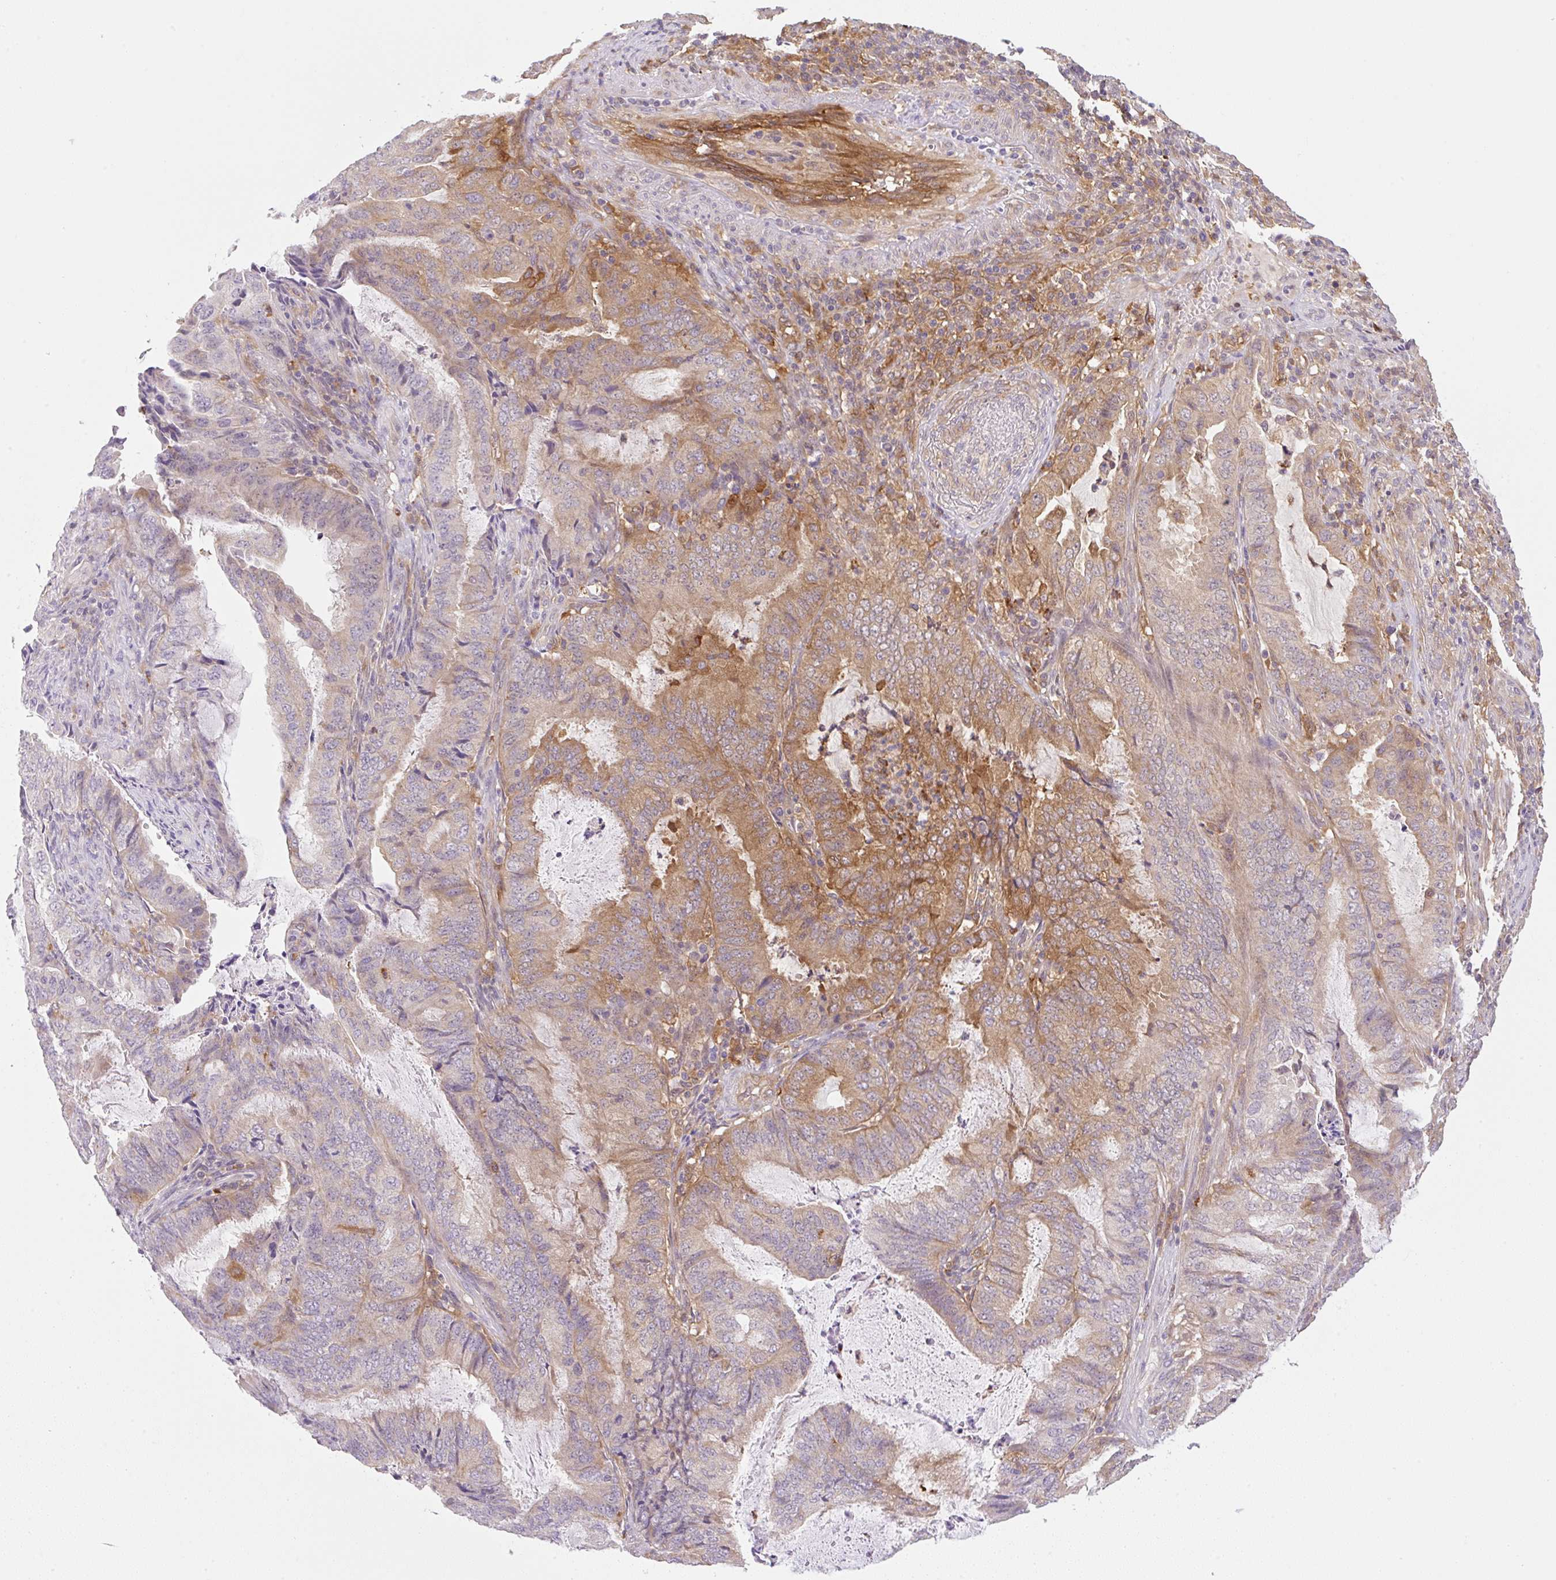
{"staining": {"intensity": "moderate", "quantity": "<25%", "location": "cytoplasmic/membranous"}, "tissue": "endometrial cancer", "cell_type": "Tumor cells", "image_type": "cancer", "snomed": [{"axis": "morphology", "description": "Adenocarcinoma, NOS"}, {"axis": "topography", "description": "Endometrium"}], "caption": "Immunohistochemical staining of endometrial cancer (adenocarcinoma) exhibits low levels of moderate cytoplasmic/membranous expression in about <25% of tumor cells. (Stains: DAB in brown, nuclei in blue, Microscopy: brightfield microscopy at high magnification).", "gene": "OMA1", "patient": {"sex": "female", "age": 51}}